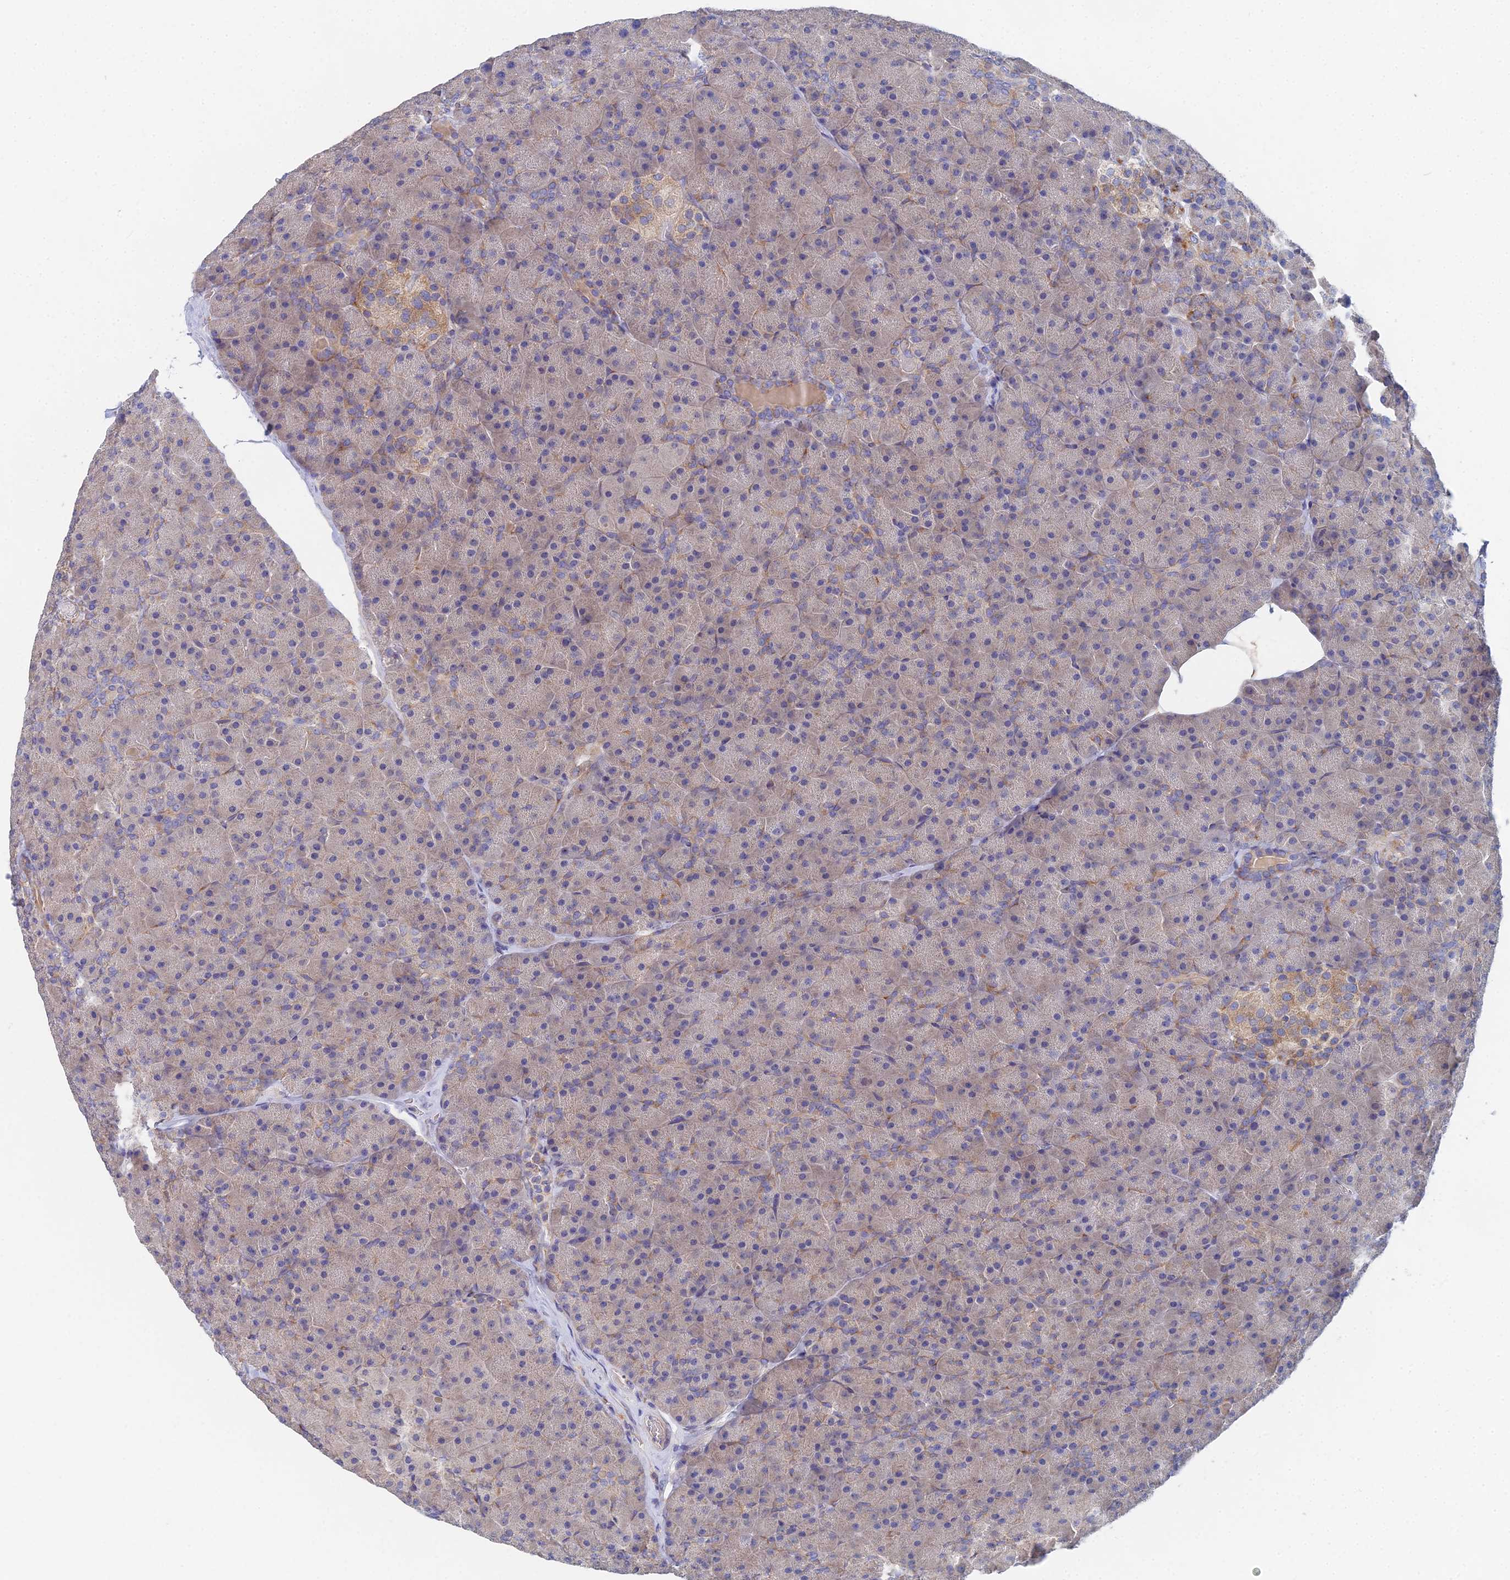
{"staining": {"intensity": "weak", "quantity": ">75%", "location": "cytoplasmic/membranous"}, "tissue": "pancreas", "cell_type": "Exocrine glandular cells", "image_type": "normal", "snomed": [{"axis": "morphology", "description": "Normal tissue, NOS"}, {"axis": "topography", "description": "Pancreas"}], "caption": "Weak cytoplasmic/membranous positivity for a protein is appreciated in approximately >75% of exocrine glandular cells of benign pancreas using immunohistochemistry.", "gene": "ELOF1", "patient": {"sex": "male", "age": 36}}